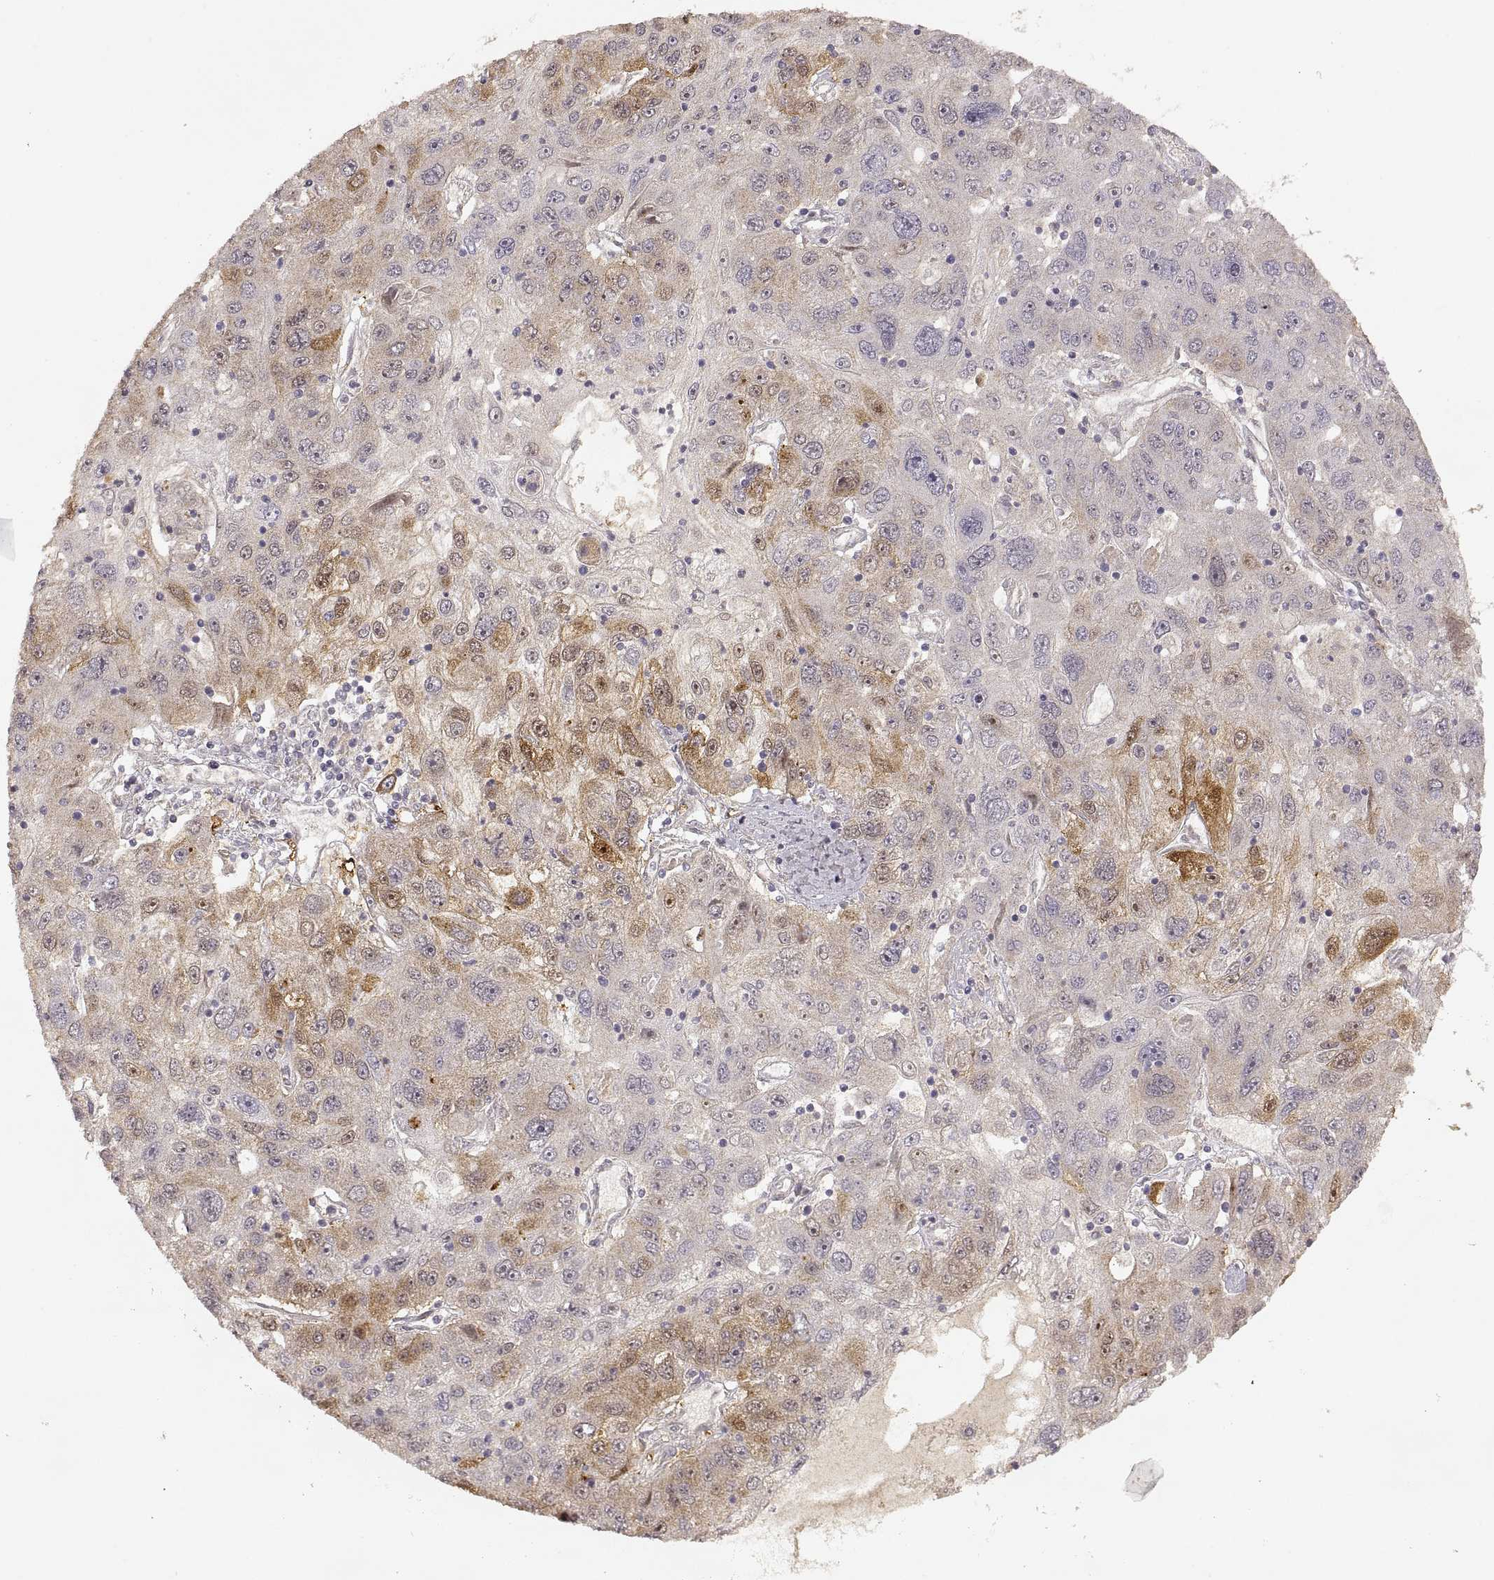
{"staining": {"intensity": "moderate", "quantity": "25%-75%", "location": "cytoplasmic/membranous"}, "tissue": "stomach cancer", "cell_type": "Tumor cells", "image_type": "cancer", "snomed": [{"axis": "morphology", "description": "Adenocarcinoma, NOS"}, {"axis": "topography", "description": "Stomach"}], "caption": "A micrograph of human stomach adenocarcinoma stained for a protein displays moderate cytoplasmic/membranous brown staining in tumor cells.", "gene": "LAMC2", "patient": {"sex": "male", "age": 56}}